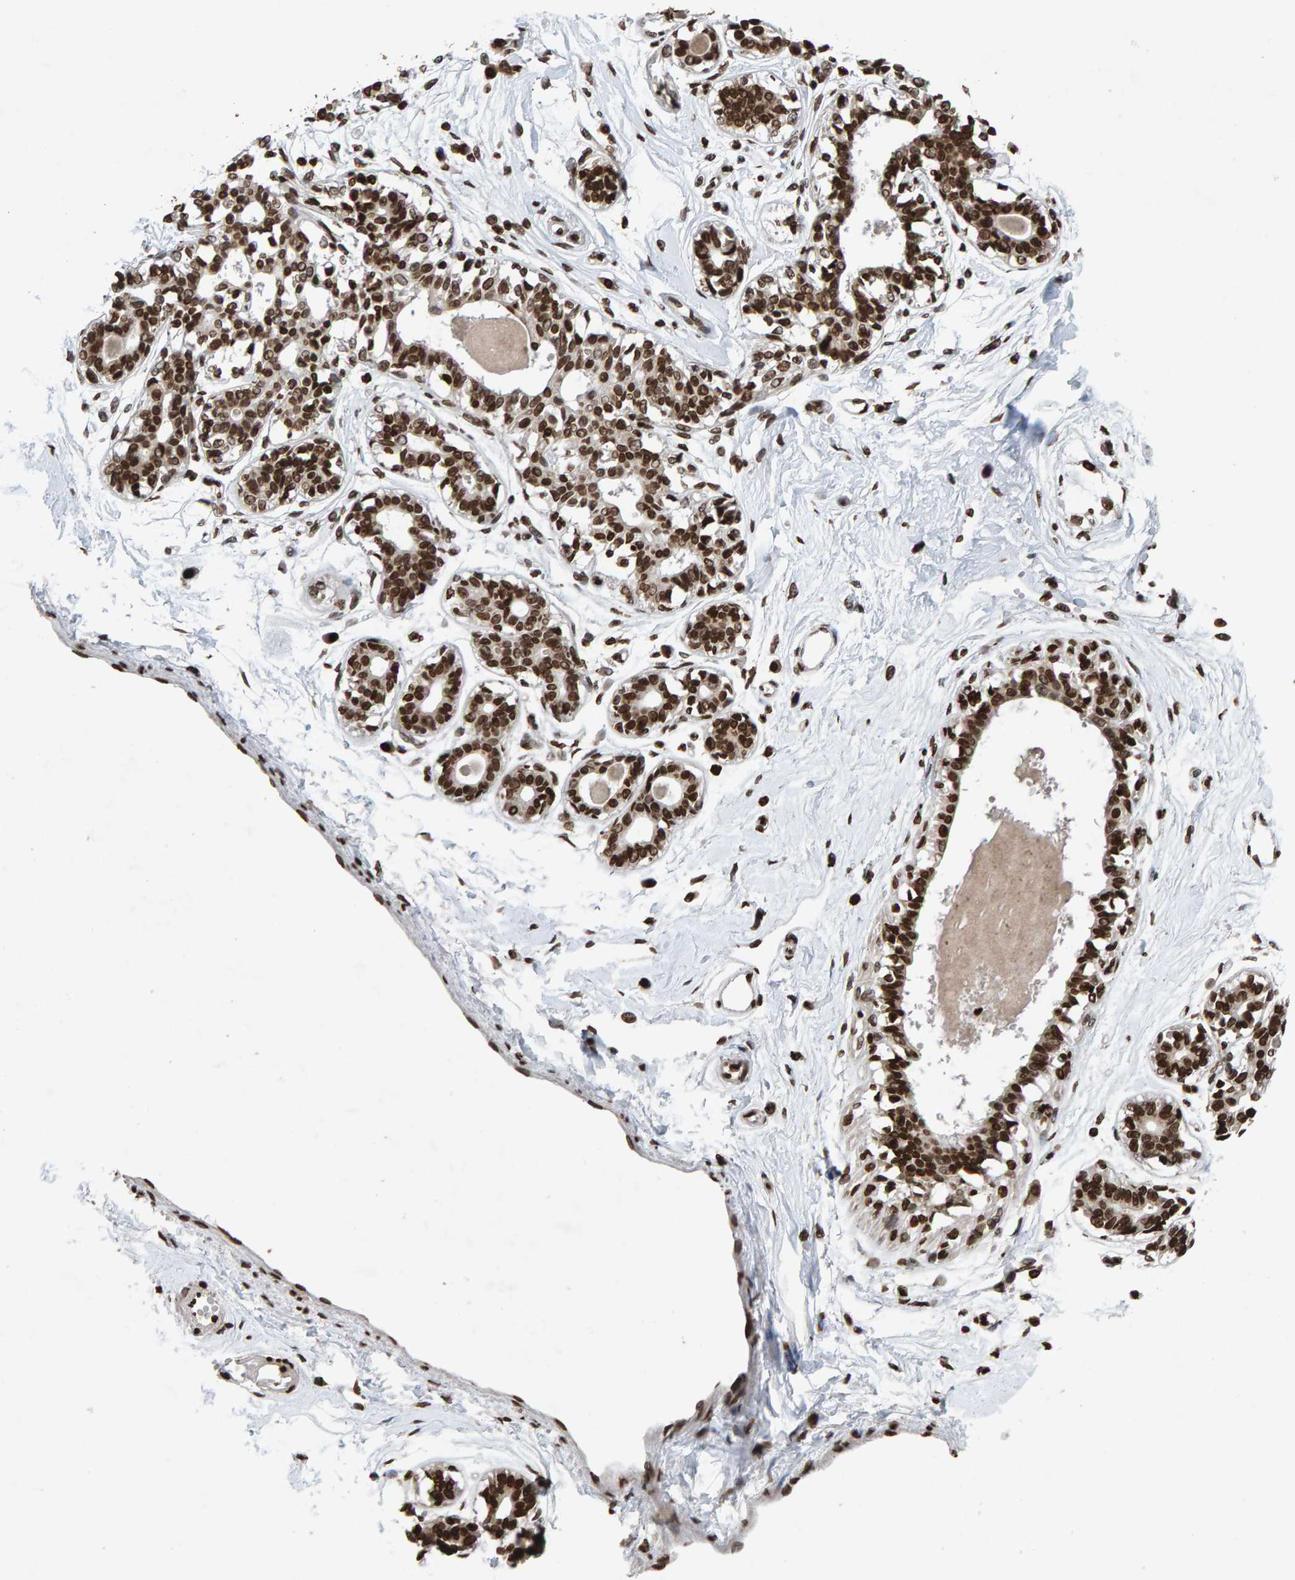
{"staining": {"intensity": "negative", "quantity": "none", "location": "none"}, "tissue": "breast", "cell_type": "Adipocytes", "image_type": "normal", "snomed": [{"axis": "morphology", "description": "Normal tissue, NOS"}, {"axis": "topography", "description": "Breast"}], "caption": "A histopathology image of breast stained for a protein demonstrates no brown staining in adipocytes.", "gene": "H2AZ1", "patient": {"sex": "female", "age": 45}}